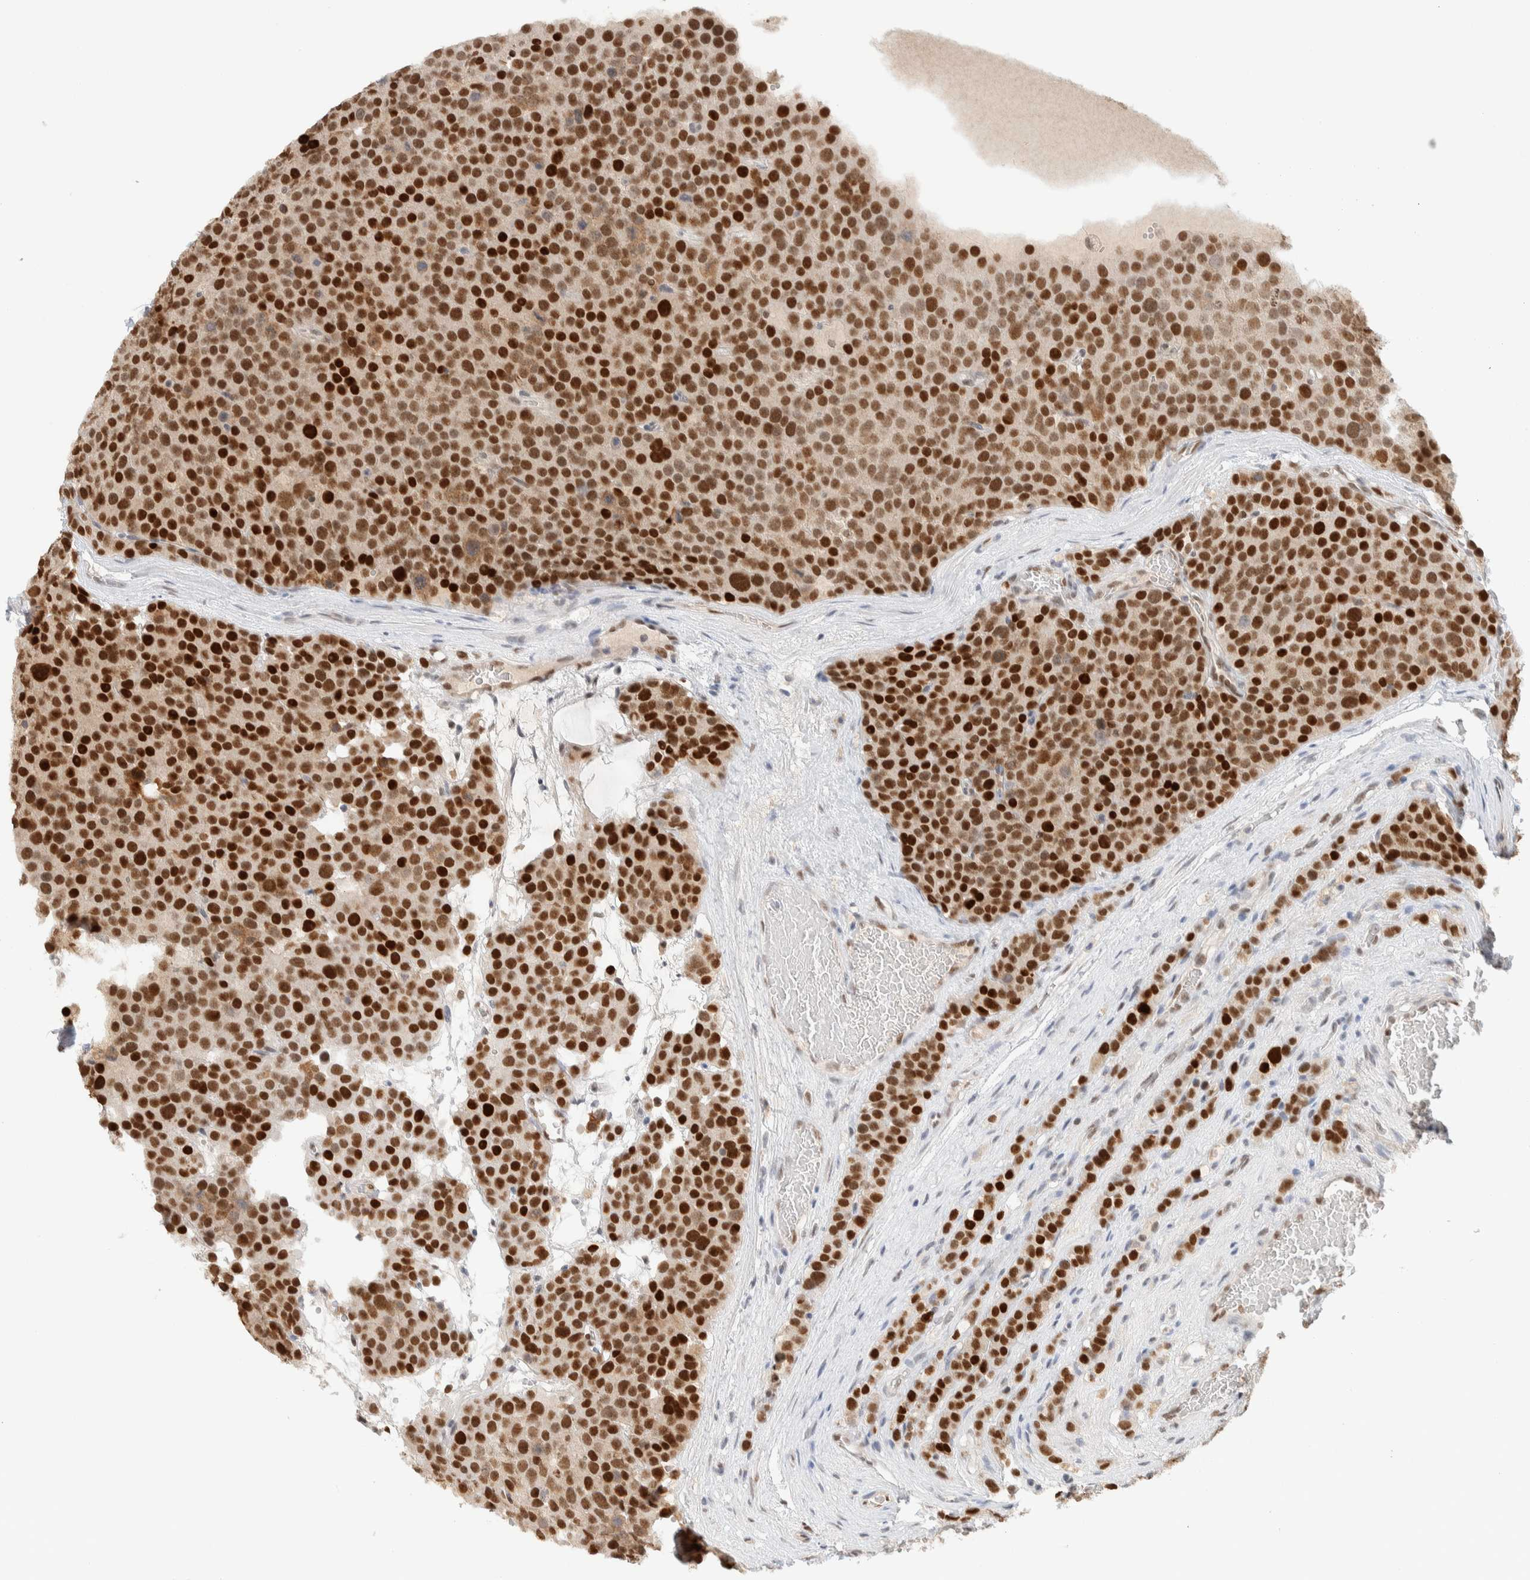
{"staining": {"intensity": "strong", "quantity": ">75%", "location": "nuclear"}, "tissue": "testis cancer", "cell_type": "Tumor cells", "image_type": "cancer", "snomed": [{"axis": "morphology", "description": "Seminoma, NOS"}, {"axis": "topography", "description": "Testis"}], "caption": "Strong nuclear protein staining is identified in approximately >75% of tumor cells in testis cancer (seminoma). (brown staining indicates protein expression, while blue staining denotes nuclei).", "gene": "PUS7", "patient": {"sex": "male", "age": 71}}